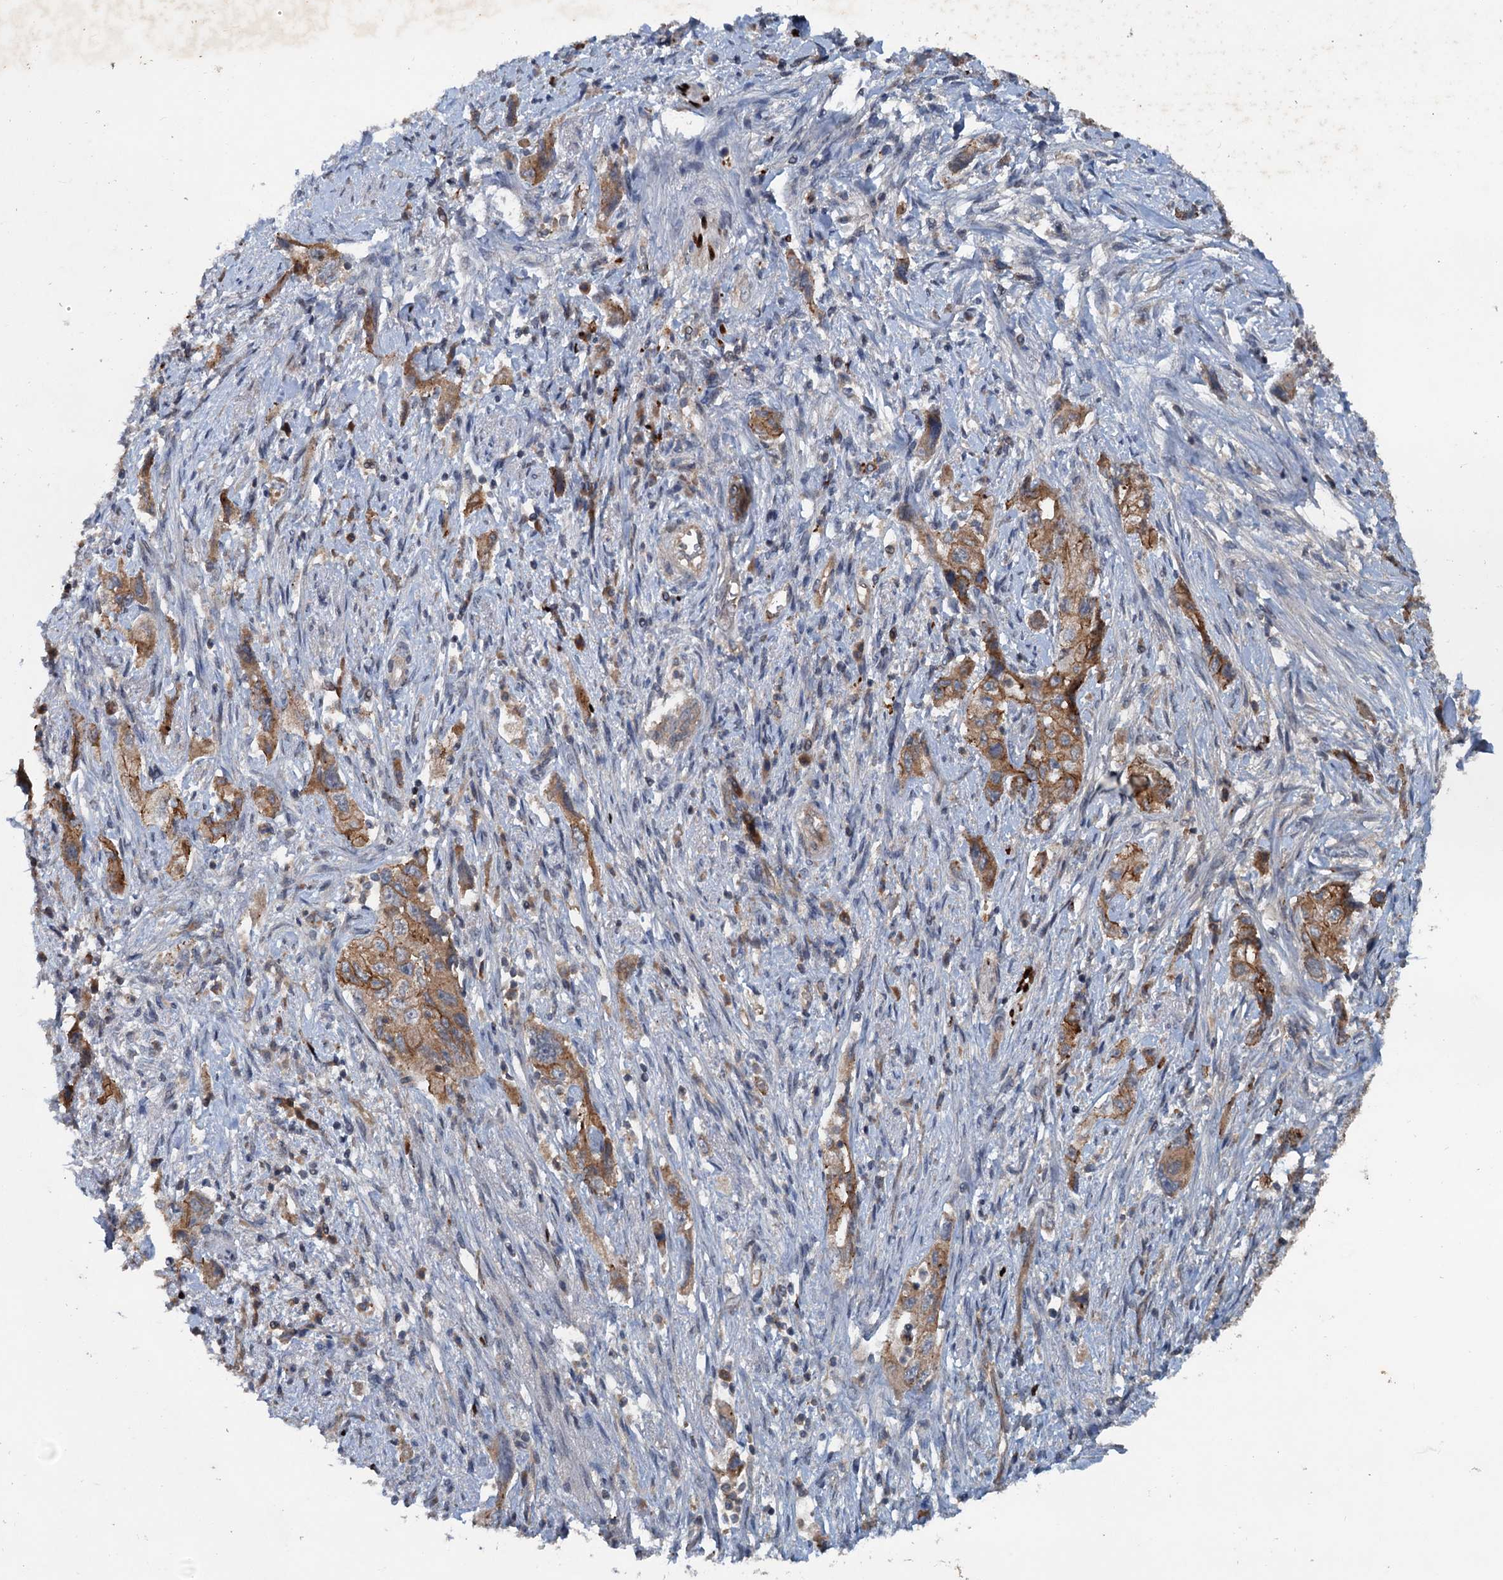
{"staining": {"intensity": "moderate", "quantity": ">75%", "location": "cytoplasmic/membranous"}, "tissue": "pancreatic cancer", "cell_type": "Tumor cells", "image_type": "cancer", "snomed": [{"axis": "morphology", "description": "Adenocarcinoma, NOS"}, {"axis": "topography", "description": "Pancreas"}], "caption": "This histopathology image reveals IHC staining of adenocarcinoma (pancreatic), with medium moderate cytoplasmic/membranous staining in approximately >75% of tumor cells.", "gene": "N4BP2L2", "patient": {"sex": "female", "age": 73}}